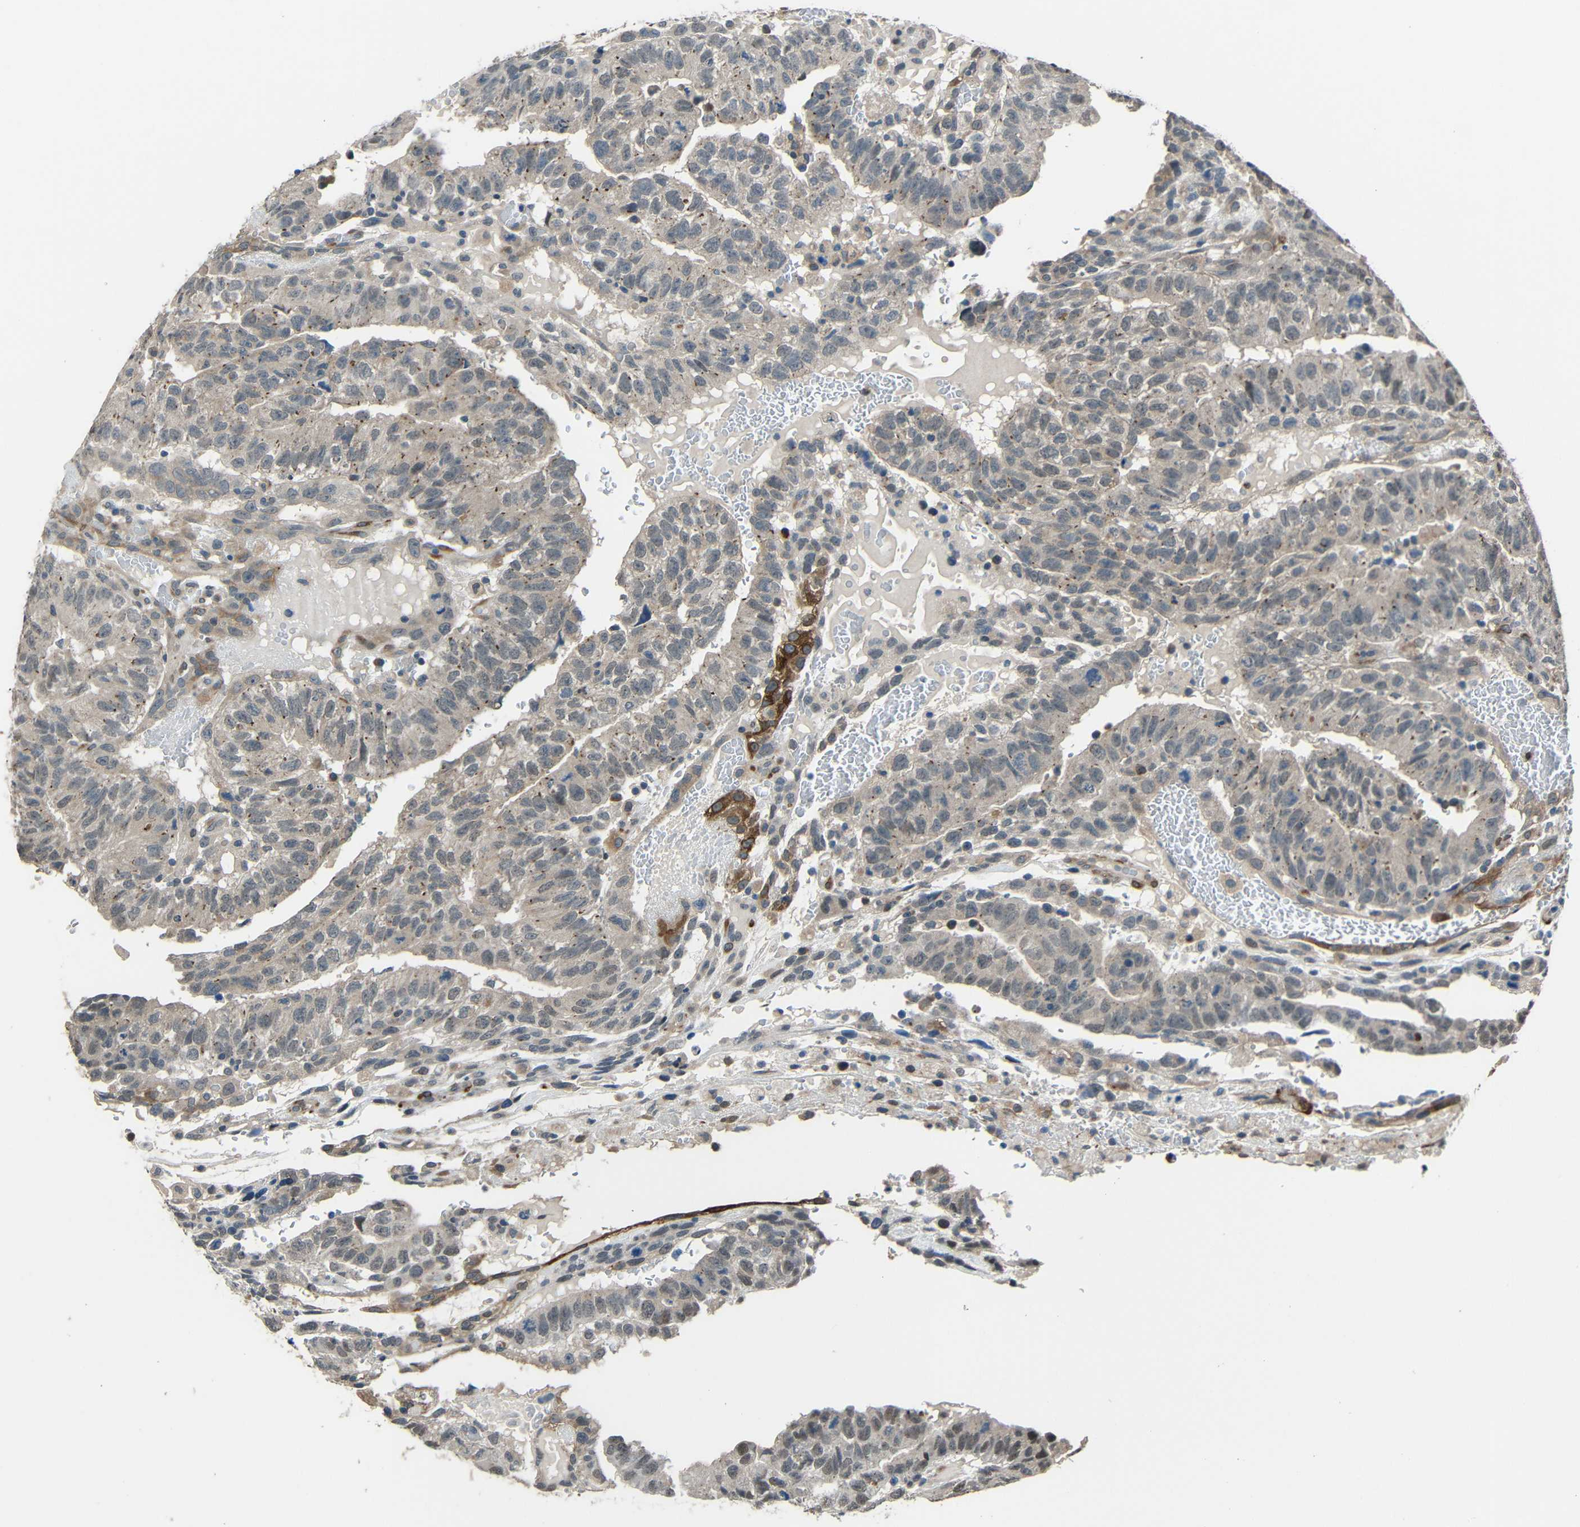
{"staining": {"intensity": "weak", "quantity": "<25%", "location": "cytoplasmic/membranous"}, "tissue": "testis cancer", "cell_type": "Tumor cells", "image_type": "cancer", "snomed": [{"axis": "morphology", "description": "Seminoma, NOS"}, {"axis": "morphology", "description": "Carcinoma, Embryonal, NOS"}, {"axis": "topography", "description": "Testis"}], "caption": "High magnification brightfield microscopy of testis cancer (seminoma) stained with DAB (brown) and counterstained with hematoxylin (blue): tumor cells show no significant staining.", "gene": "STBD1", "patient": {"sex": "male", "age": 52}}